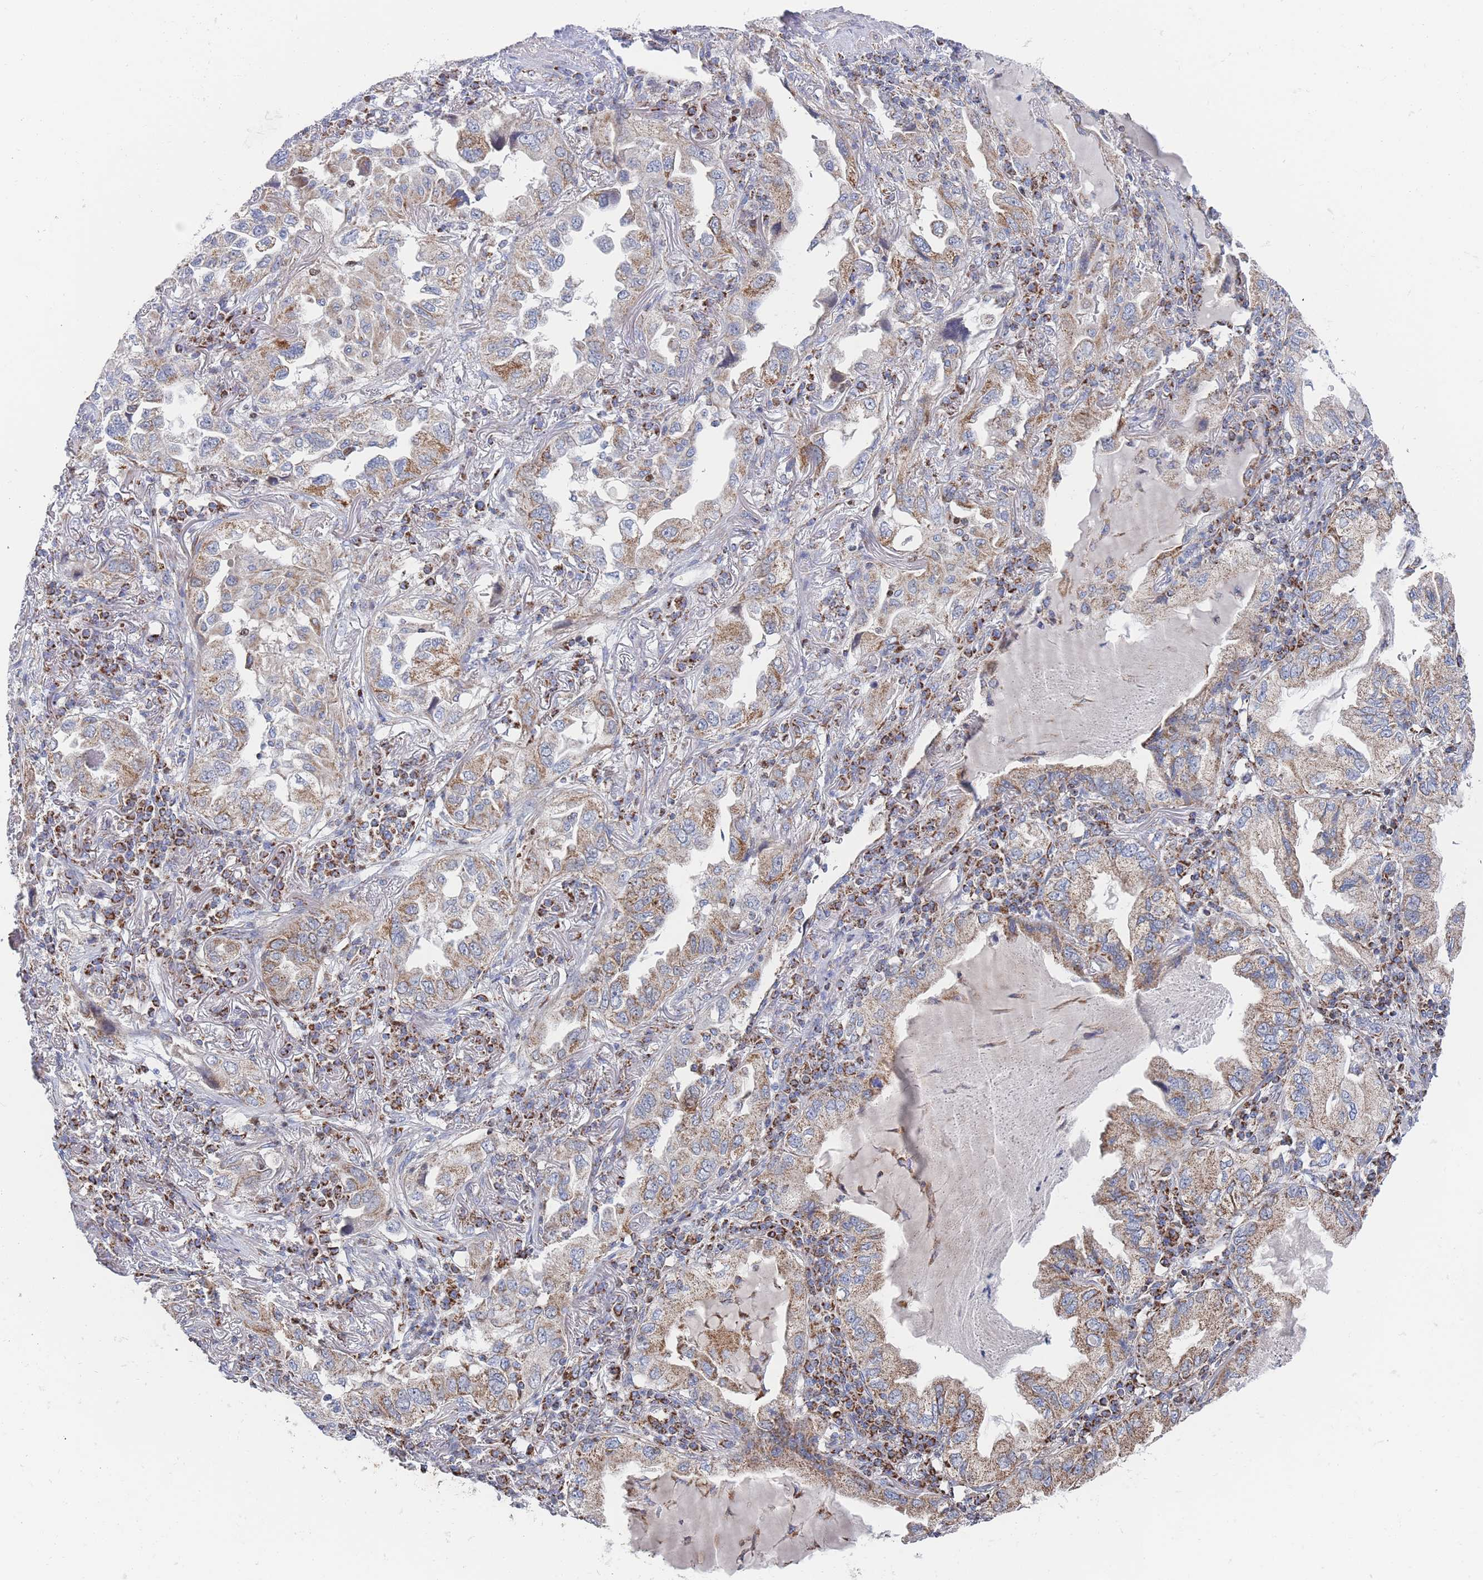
{"staining": {"intensity": "moderate", "quantity": "25%-75%", "location": "cytoplasmic/membranous"}, "tissue": "lung cancer", "cell_type": "Tumor cells", "image_type": "cancer", "snomed": [{"axis": "morphology", "description": "Adenocarcinoma, NOS"}, {"axis": "topography", "description": "Lung"}], "caption": "This is a histology image of IHC staining of lung cancer, which shows moderate expression in the cytoplasmic/membranous of tumor cells.", "gene": "IKZF4", "patient": {"sex": "female", "age": 69}}